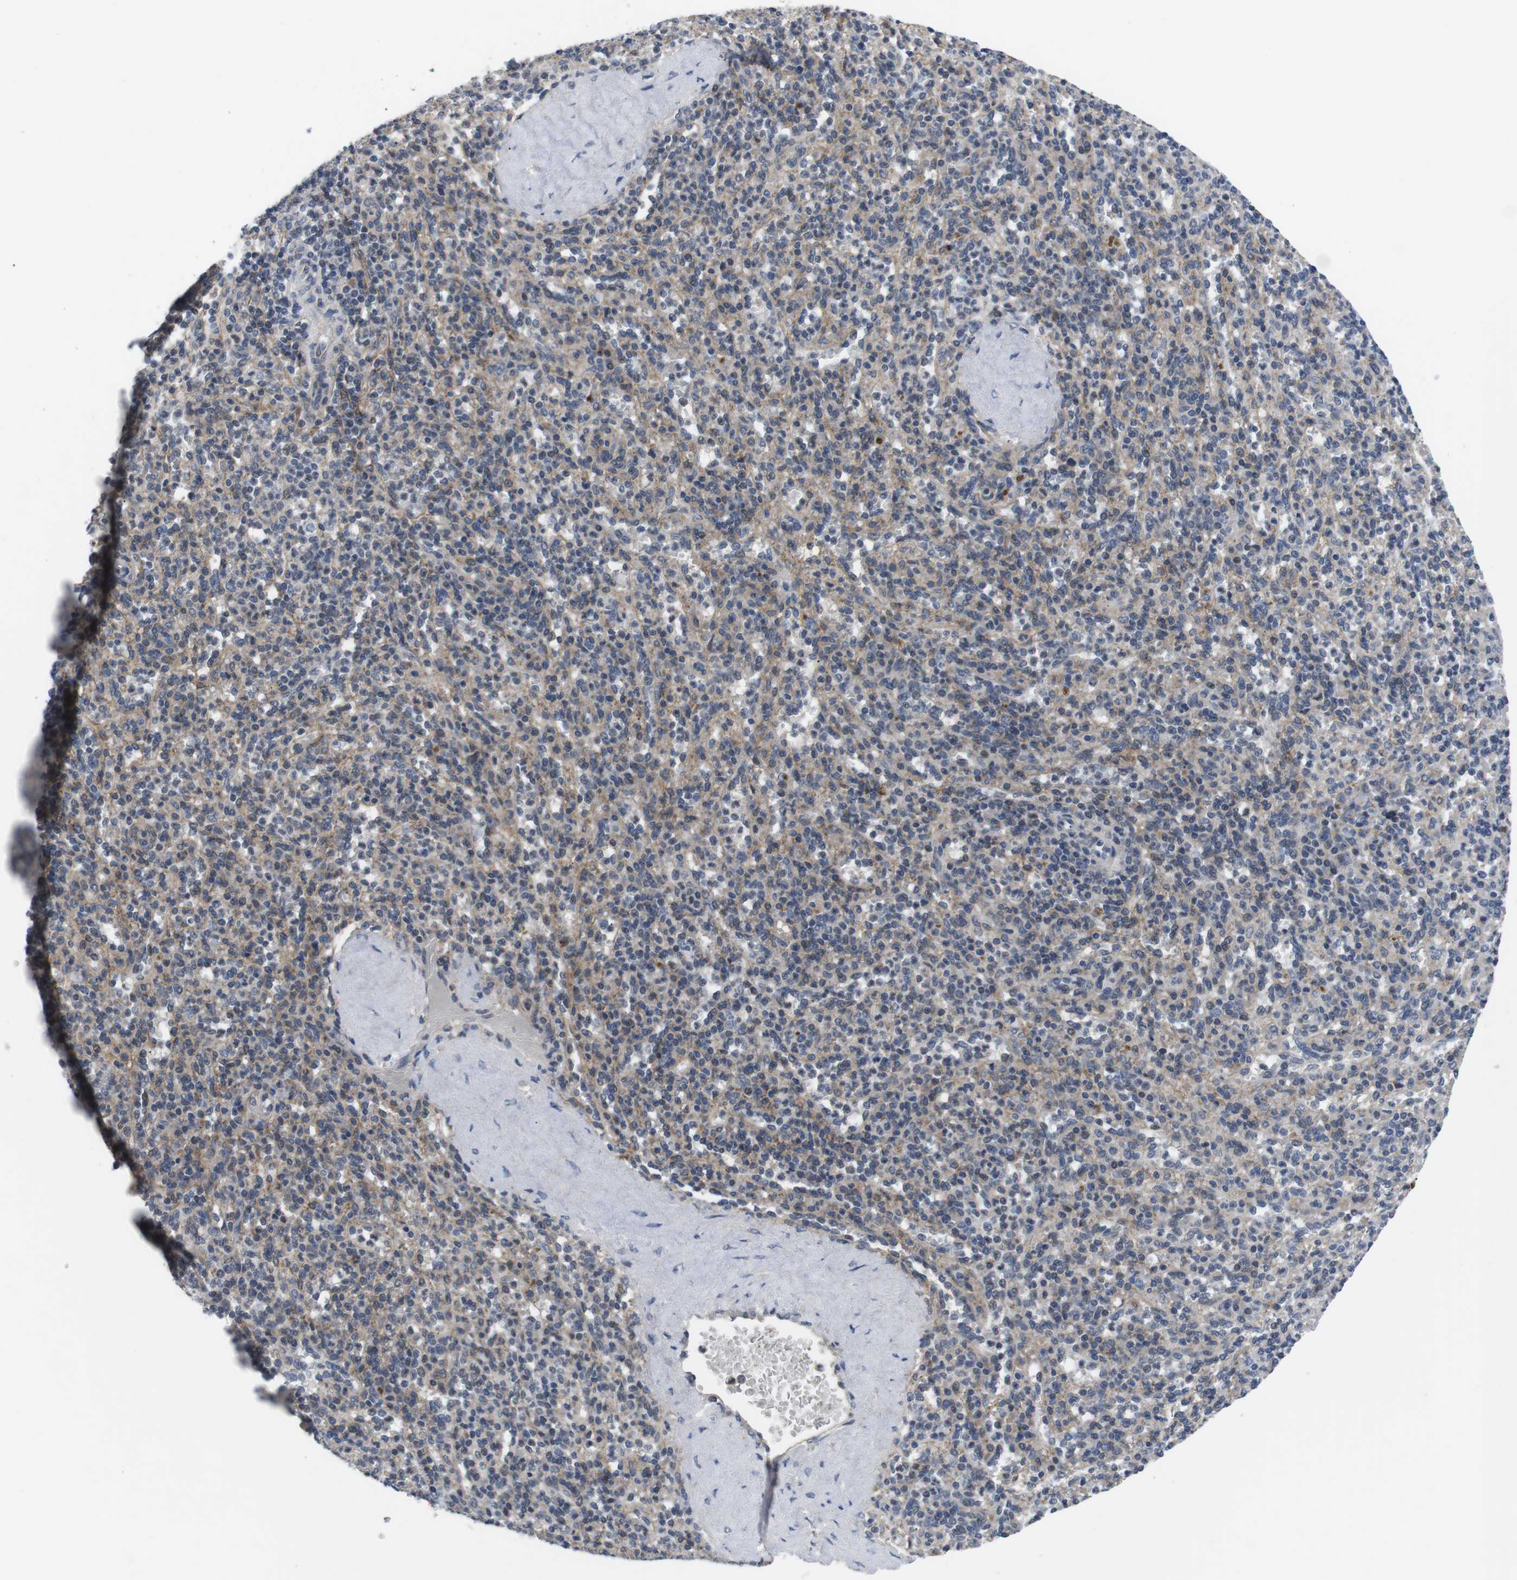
{"staining": {"intensity": "weak", "quantity": "25%-75%", "location": "cytoplasmic/membranous"}, "tissue": "spleen", "cell_type": "Cells in red pulp", "image_type": "normal", "snomed": [{"axis": "morphology", "description": "Normal tissue, NOS"}, {"axis": "topography", "description": "Spleen"}], "caption": "Normal spleen shows weak cytoplasmic/membranous staining in approximately 25%-75% of cells in red pulp, visualized by immunohistochemistry. (Stains: DAB (3,3'-diaminobenzidine) in brown, nuclei in blue, Microscopy: brightfield microscopy at high magnification).", "gene": "NECTIN1", "patient": {"sex": "male", "age": 36}}